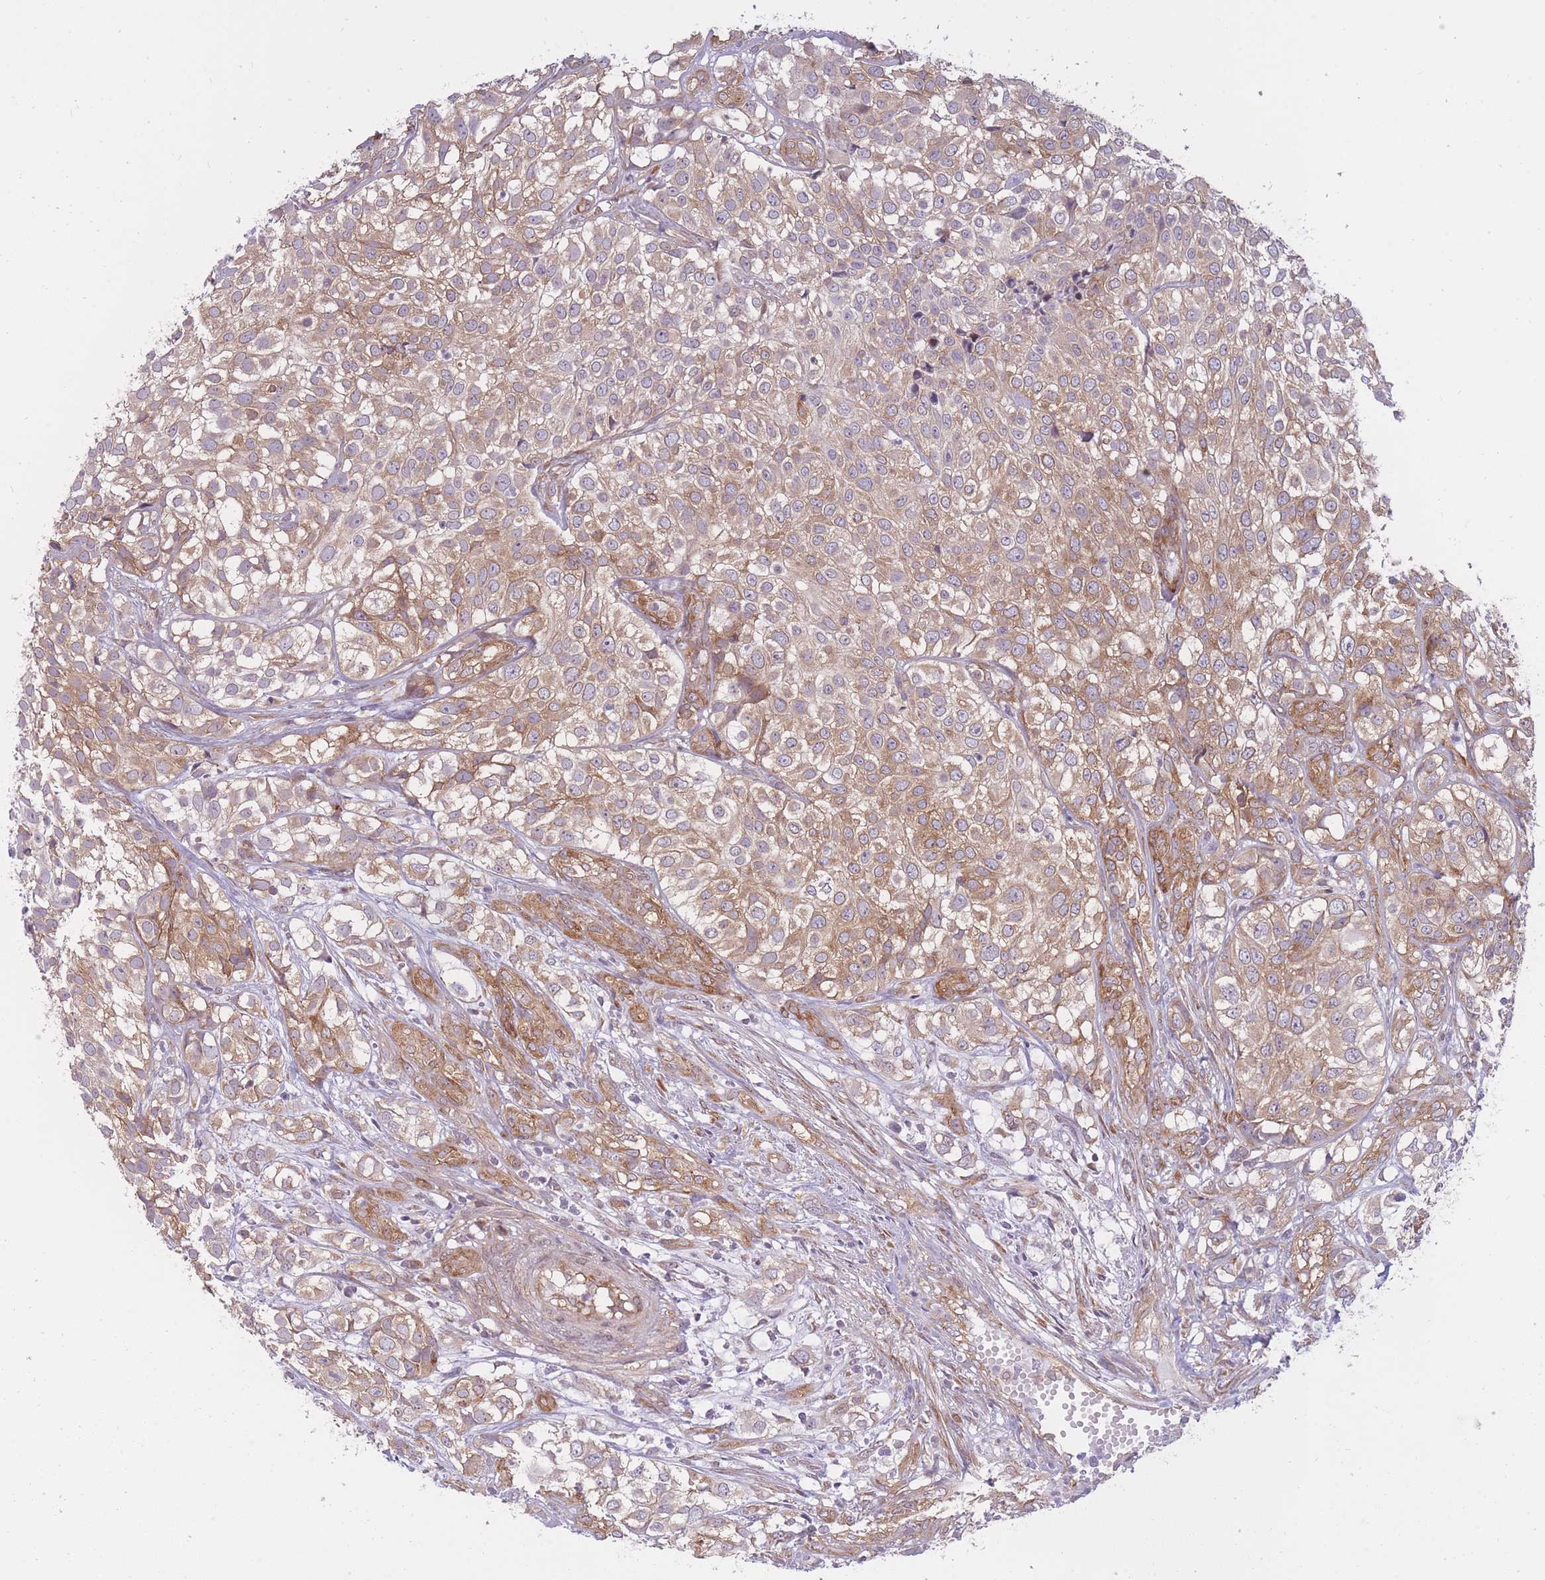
{"staining": {"intensity": "moderate", "quantity": ">75%", "location": "cytoplasmic/membranous"}, "tissue": "urothelial cancer", "cell_type": "Tumor cells", "image_type": "cancer", "snomed": [{"axis": "morphology", "description": "Urothelial carcinoma, High grade"}, {"axis": "topography", "description": "Urinary bladder"}], "caption": "A medium amount of moderate cytoplasmic/membranous staining is appreciated in approximately >75% of tumor cells in urothelial cancer tissue. The staining was performed using DAB, with brown indicating positive protein expression. Nuclei are stained blue with hematoxylin.", "gene": "CCDC124", "patient": {"sex": "male", "age": 56}}